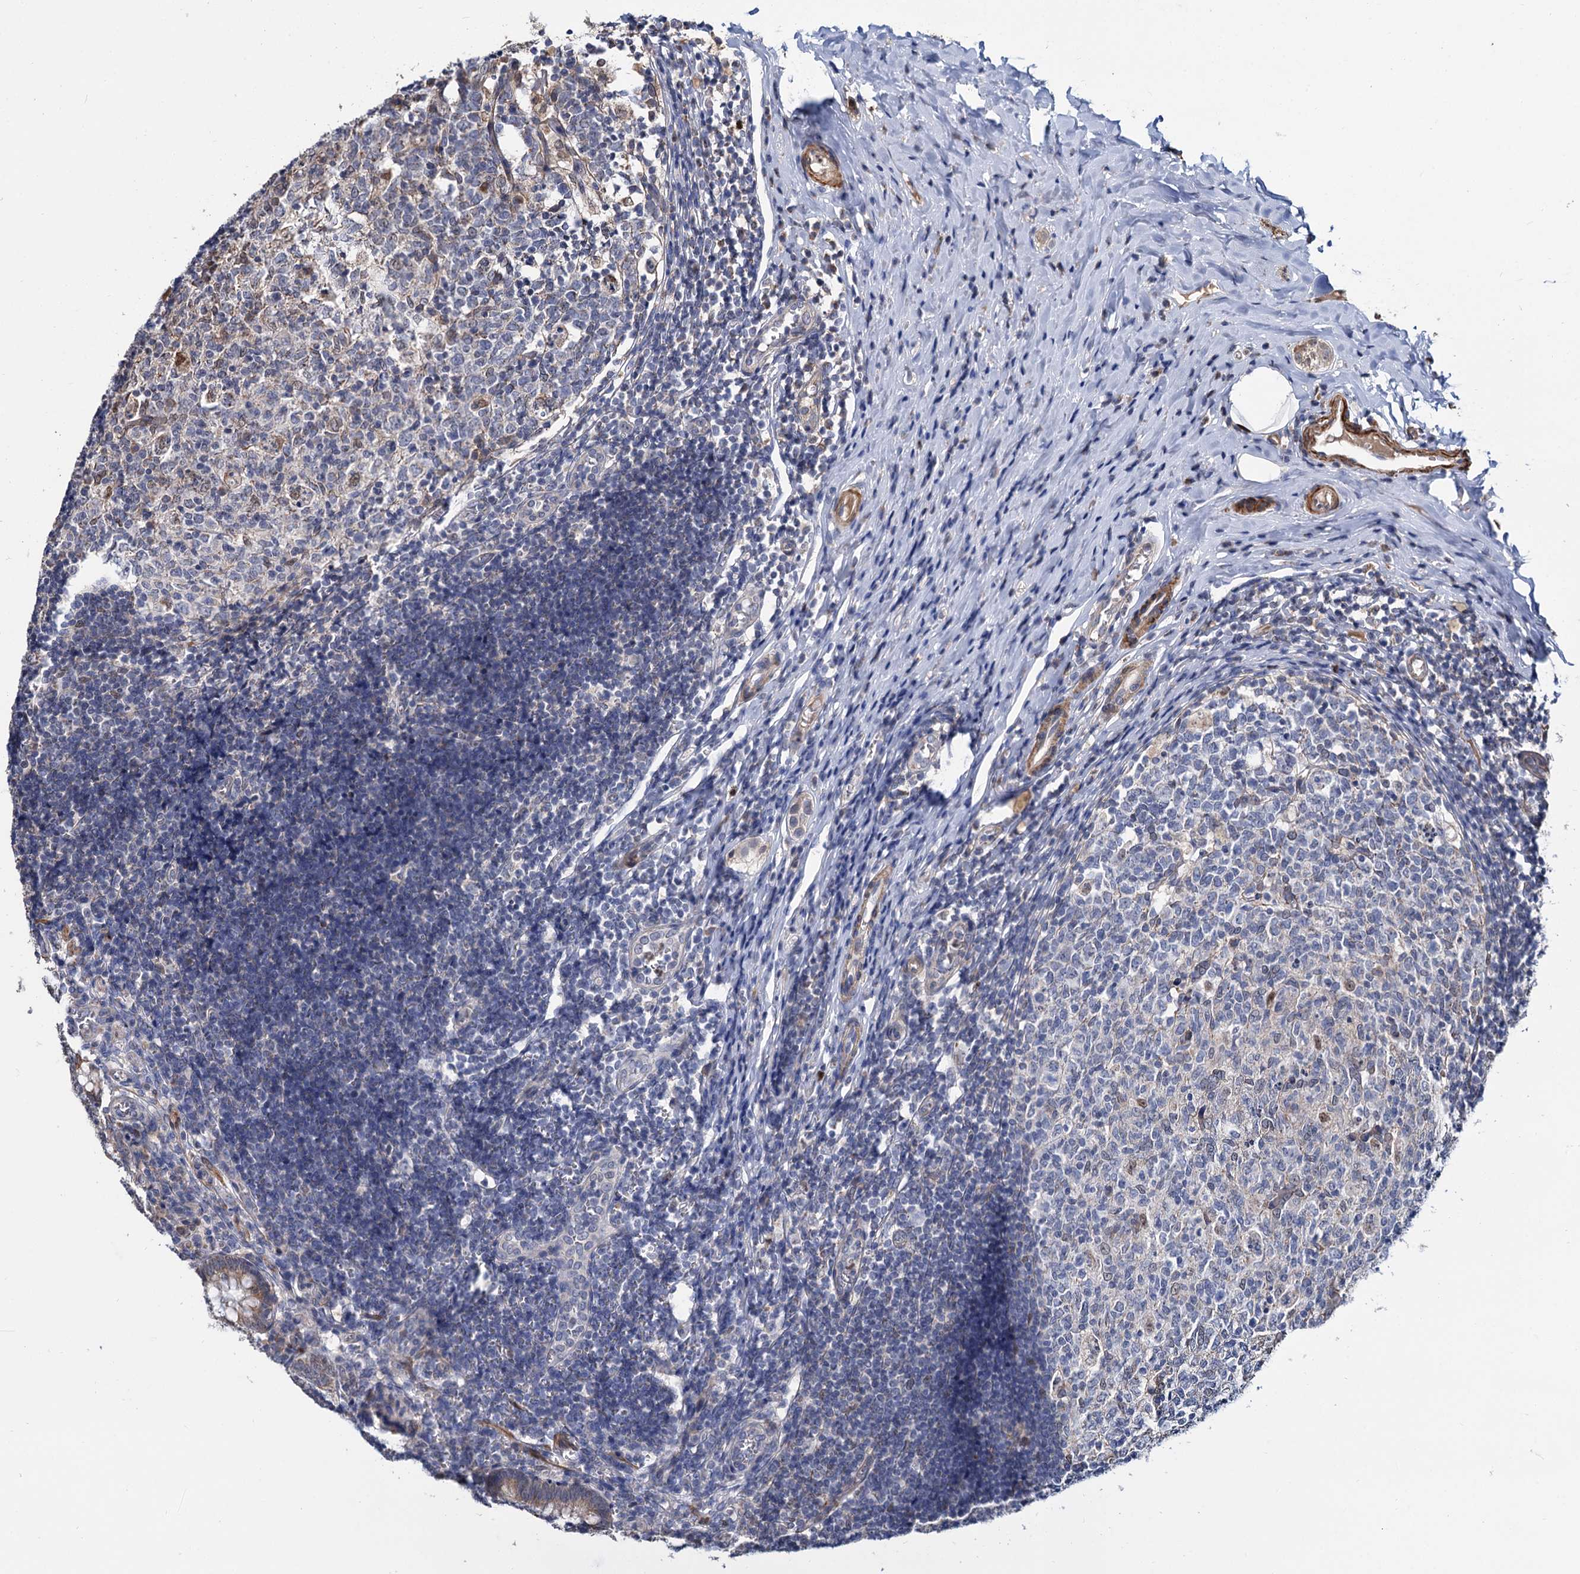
{"staining": {"intensity": "moderate", "quantity": "25%-75%", "location": "cytoplasmic/membranous"}, "tissue": "appendix", "cell_type": "Glandular cells", "image_type": "normal", "snomed": [{"axis": "morphology", "description": "Normal tissue, NOS"}, {"axis": "topography", "description": "Appendix"}], "caption": "Immunohistochemistry (IHC) photomicrograph of benign appendix stained for a protein (brown), which shows medium levels of moderate cytoplasmic/membranous expression in about 25%-75% of glandular cells.", "gene": "ALKBH7", "patient": {"sex": "male", "age": 8}}